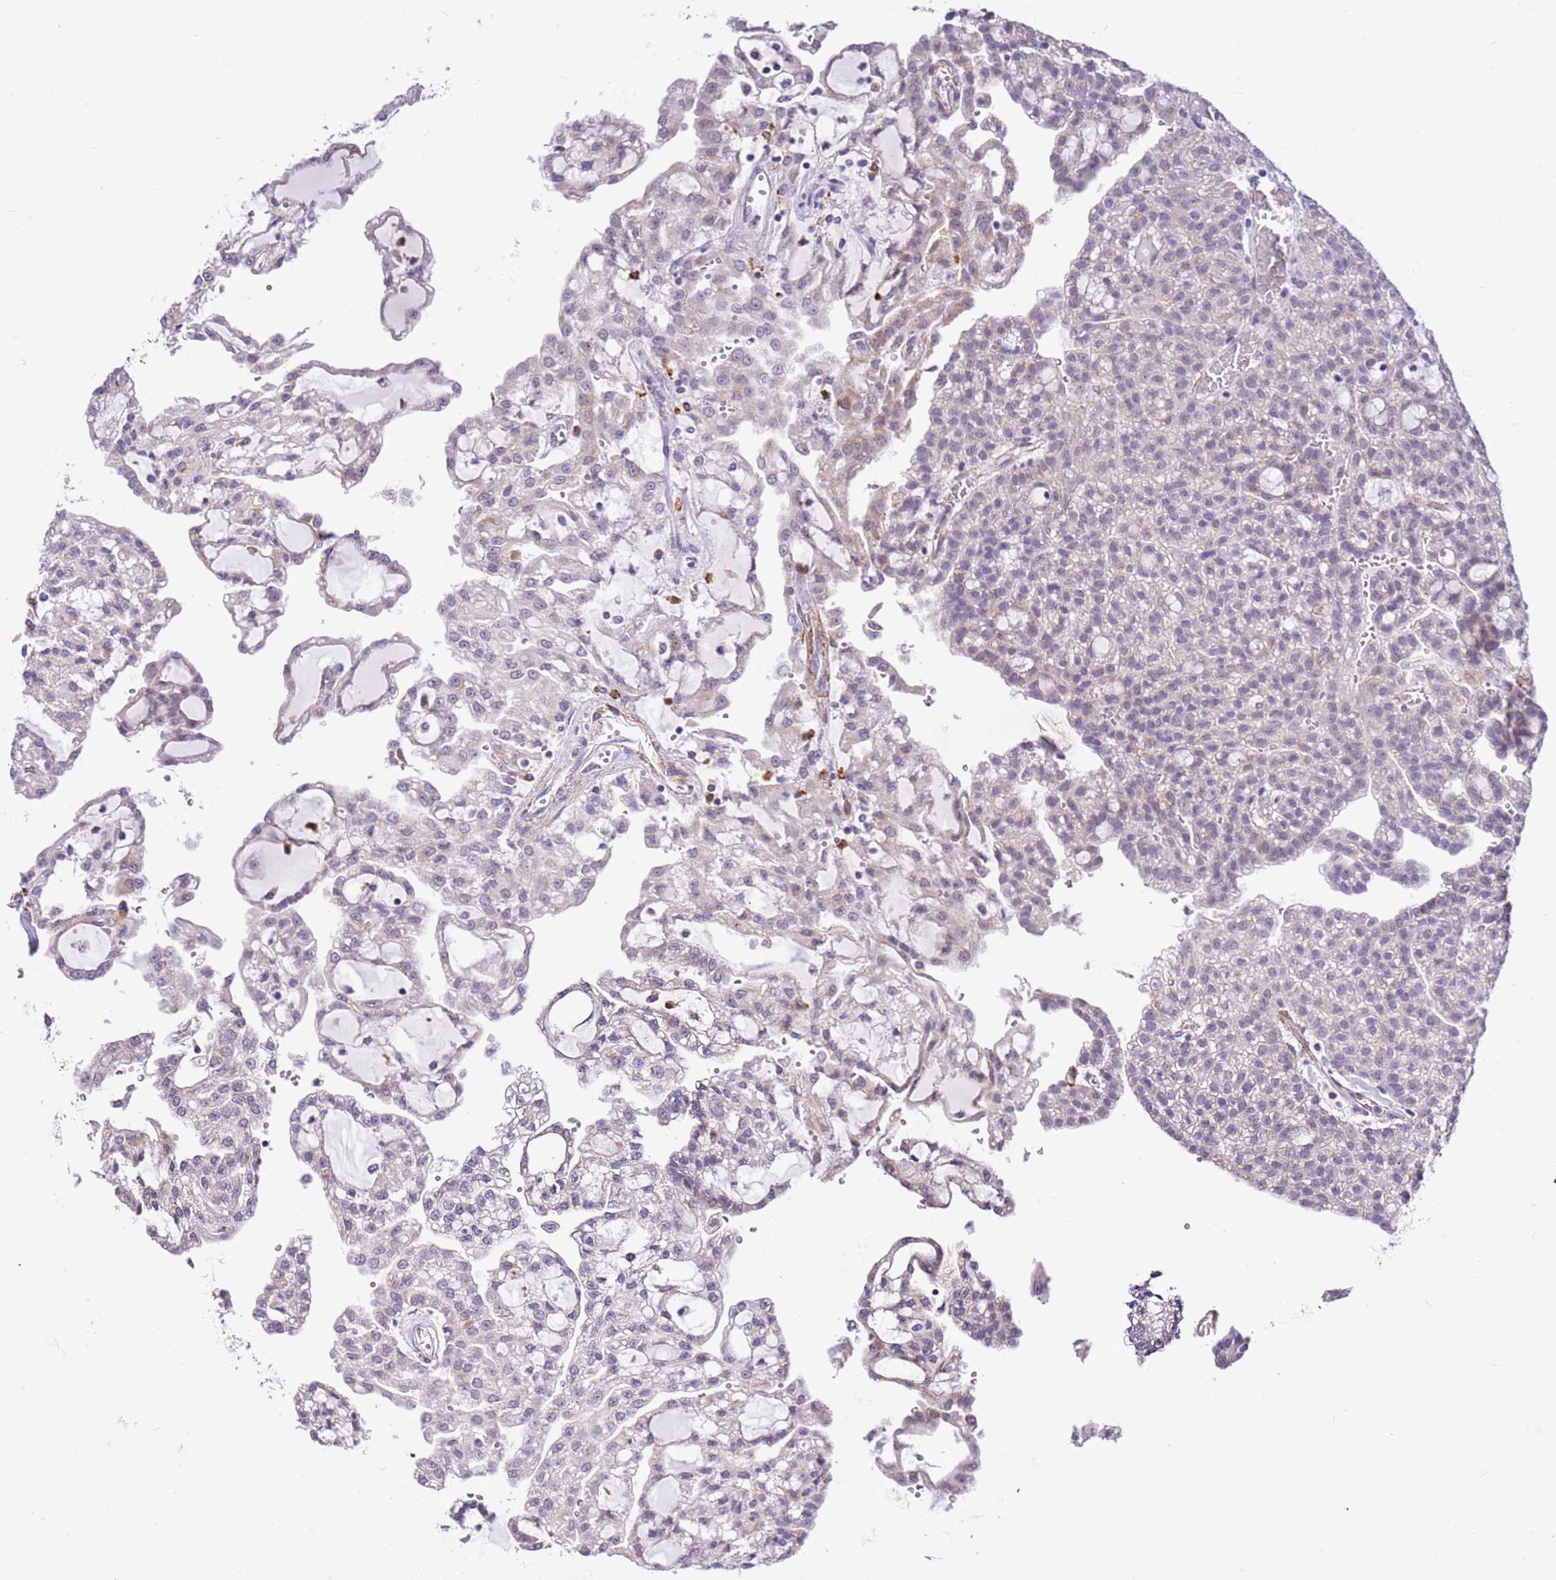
{"staining": {"intensity": "weak", "quantity": "<25%", "location": "cytoplasmic/membranous"}, "tissue": "renal cancer", "cell_type": "Tumor cells", "image_type": "cancer", "snomed": [{"axis": "morphology", "description": "Adenocarcinoma, NOS"}, {"axis": "topography", "description": "Kidney"}], "caption": "This is a histopathology image of immunohistochemistry (IHC) staining of renal adenocarcinoma, which shows no positivity in tumor cells.", "gene": "SMIM4", "patient": {"sex": "male", "age": 63}}